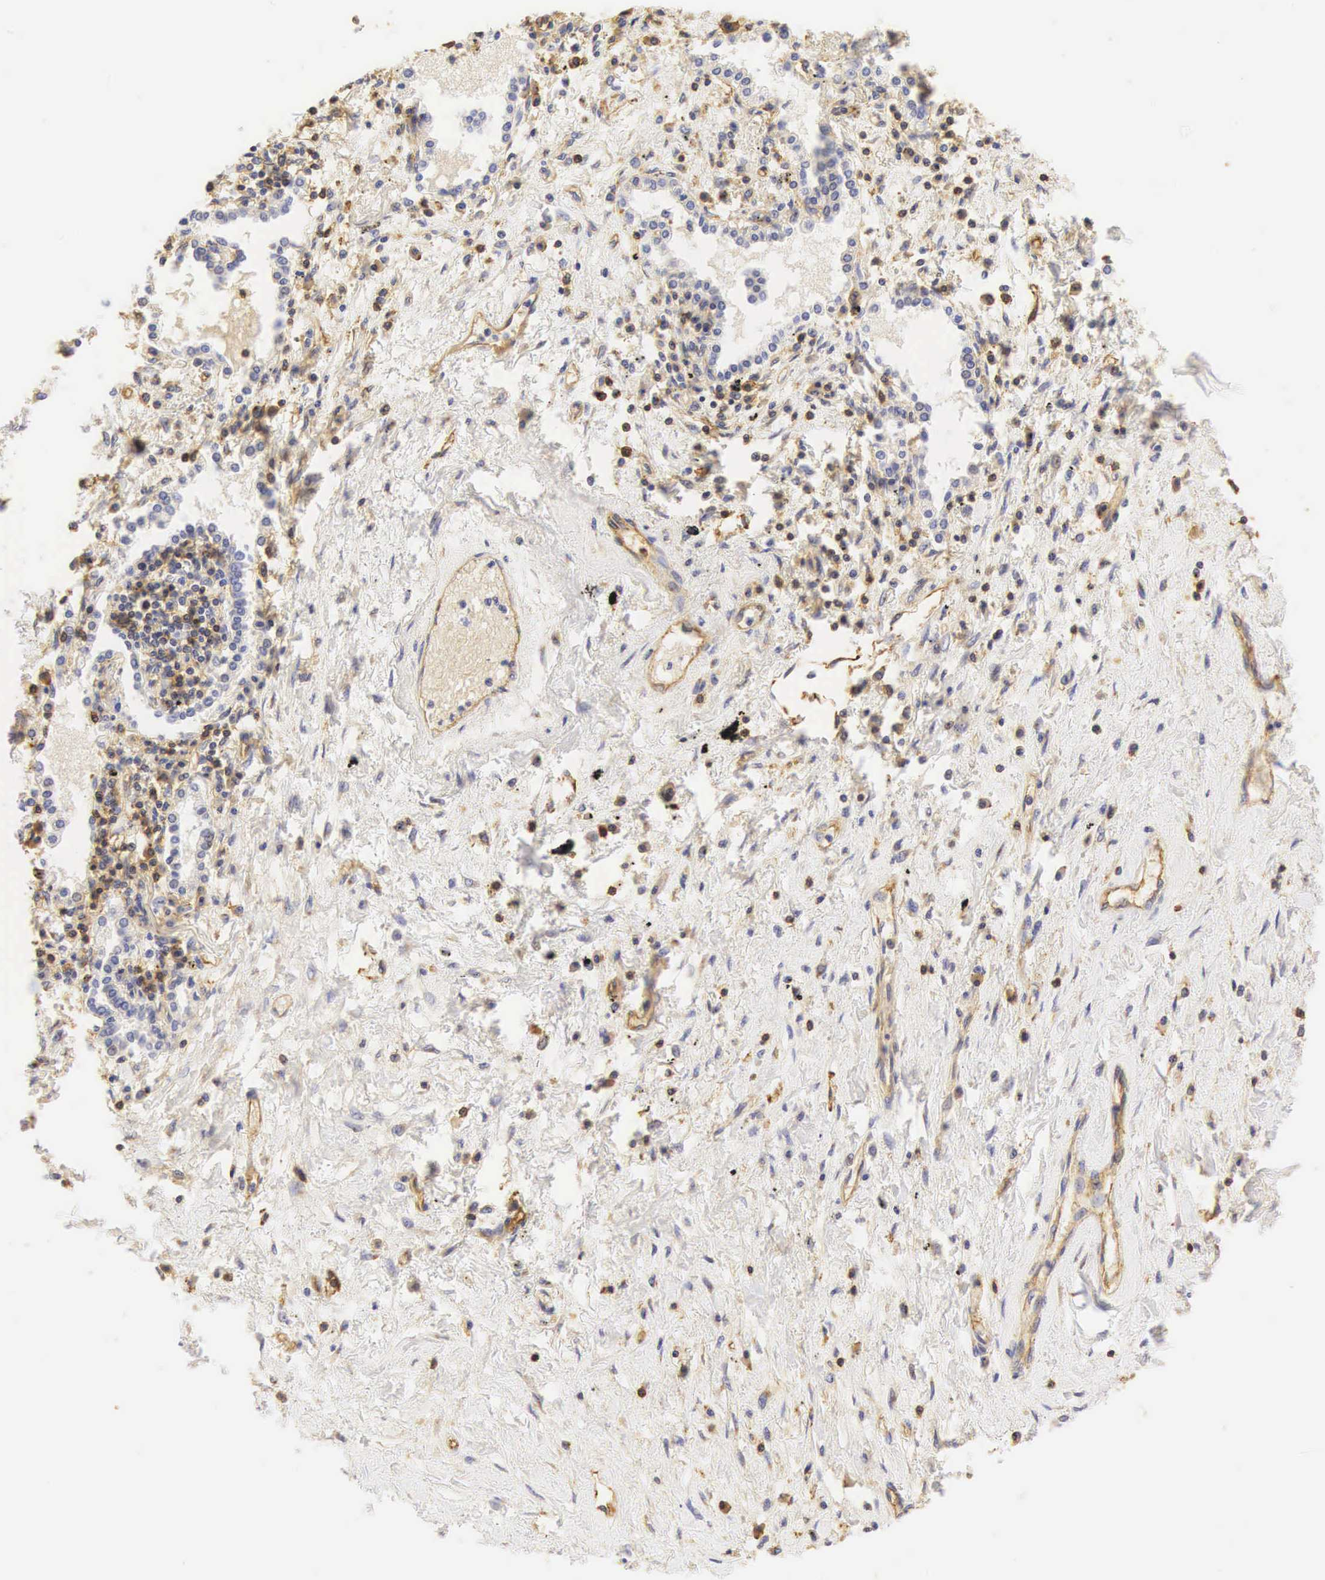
{"staining": {"intensity": "negative", "quantity": "none", "location": "none"}, "tissue": "lung cancer", "cell_type": "Tumor cells", "image_type": "cancer", "snomed": [{"axis": "morphology", "description": "Adenocarcinoma, NOS"}, {"axis": "topography", "description": "Lung"}], "caption": "Tumor cells are negative for brown protein staining in adenocarcinoma (lung). (Stains: DAB (3,3'-diaminobenzidine) immunohistochemistry with hematoxylin counter stain, Microscopy: brightfield microscopy at high magnification).", "gene": "CD99", "patient": {"sex": "male", "age": 60}}